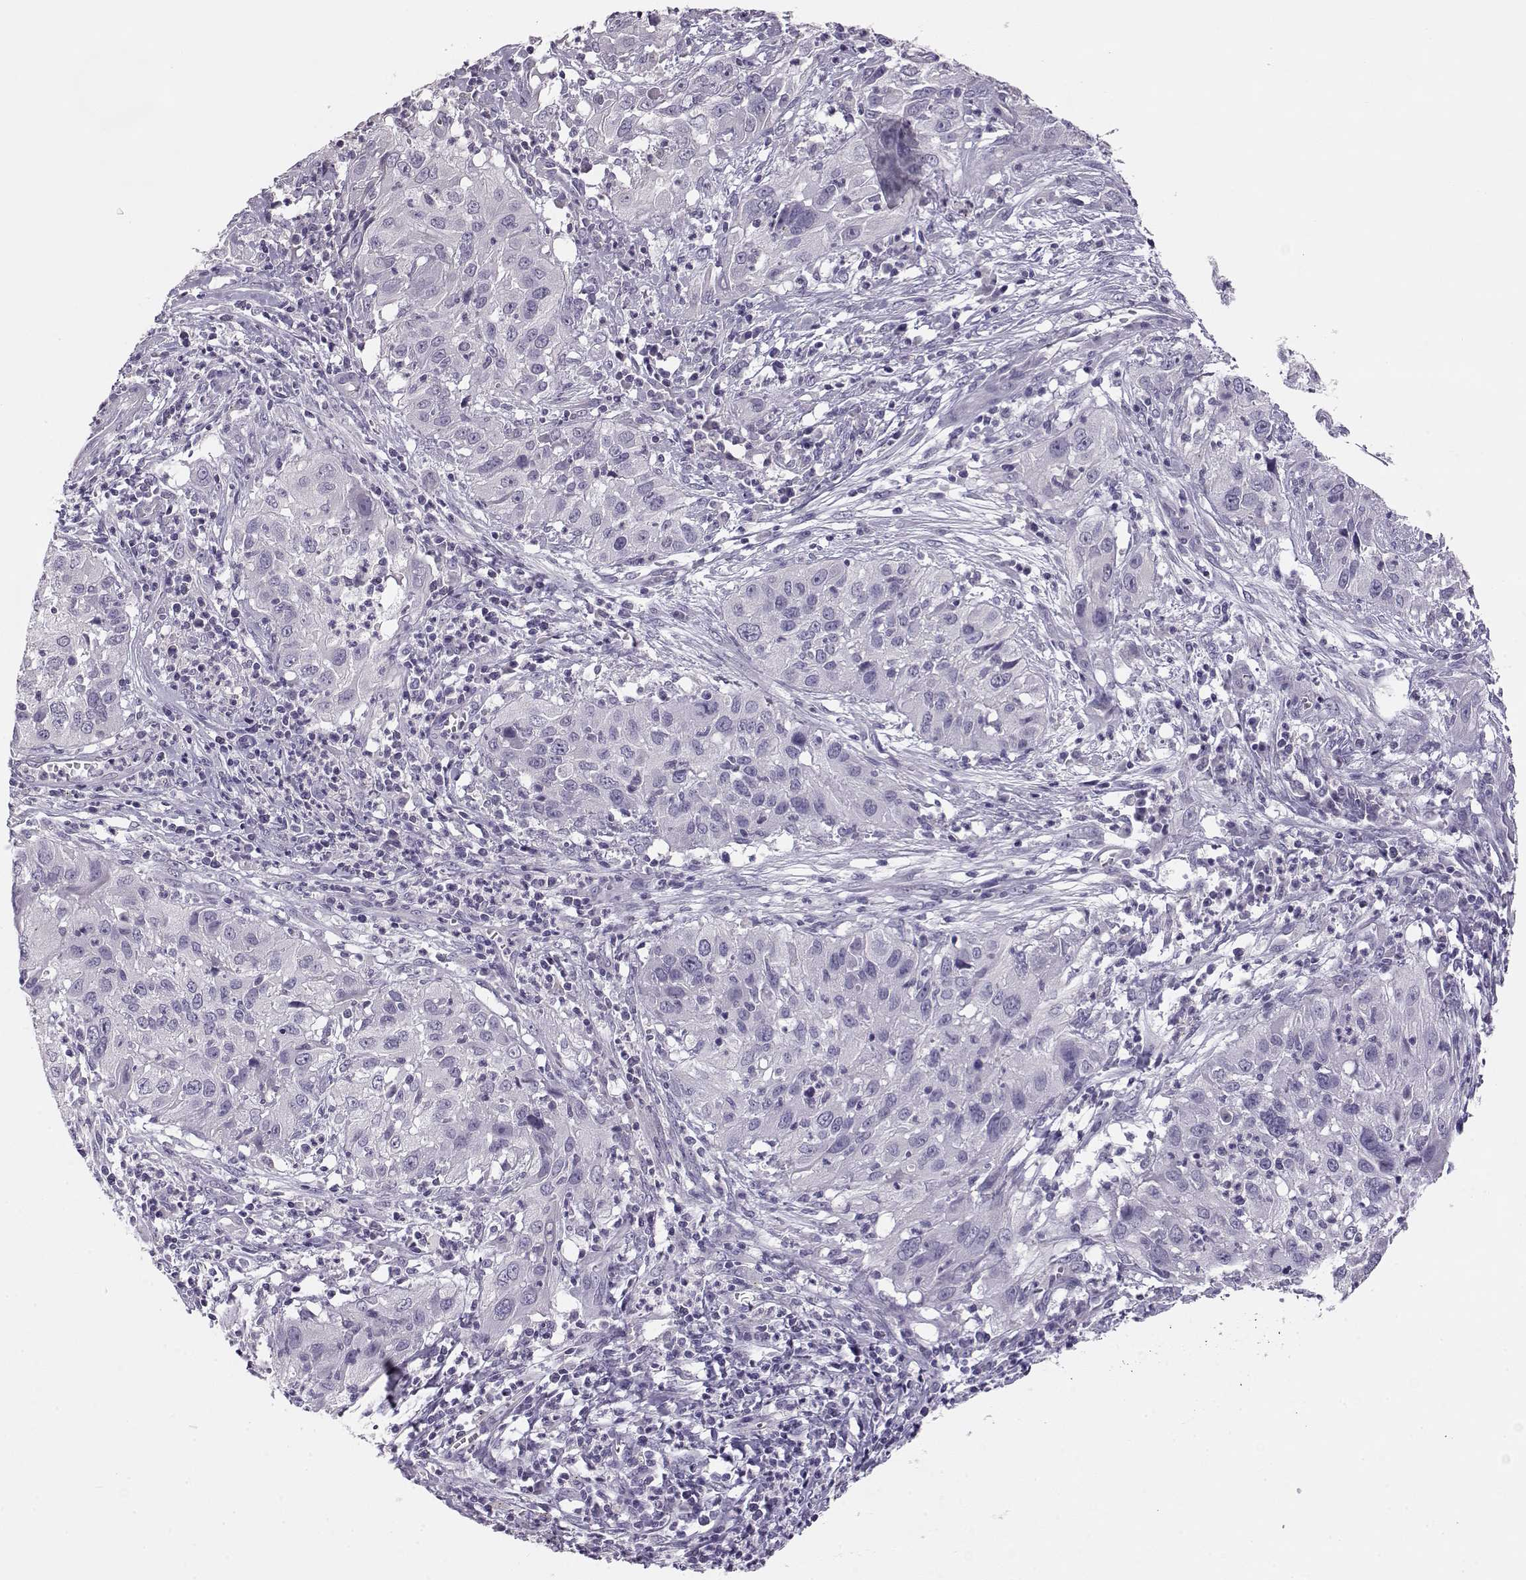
{"staining": {"intensity": "negative", "quantity": "none", "location": "none"}, "tissue": "cervical cancer", "cell_type": "Tumor cells", "image_type": "cancer", "snomed": [{"axis": "morphology", "description": "Squamous cell carcinoma, NOS"}, {"axis": "topography", "description": "Cervix"}], "caption": "High magnification brightfield microscopy of cervical squamous cell carcinoma stained with DAB (3,3'-diaminobenzidine) (brown) and counterstained with hematoxylin (blue): tumor cells show no significant staining. Brightfield microscopy of IHC stained with DAB (3,3'-diaminobenzidine) (brown) and hematoxylin (blue), captured at high magnification.", "gene": "ENDOU", "patient": {"sex": "female", "age": 32}}